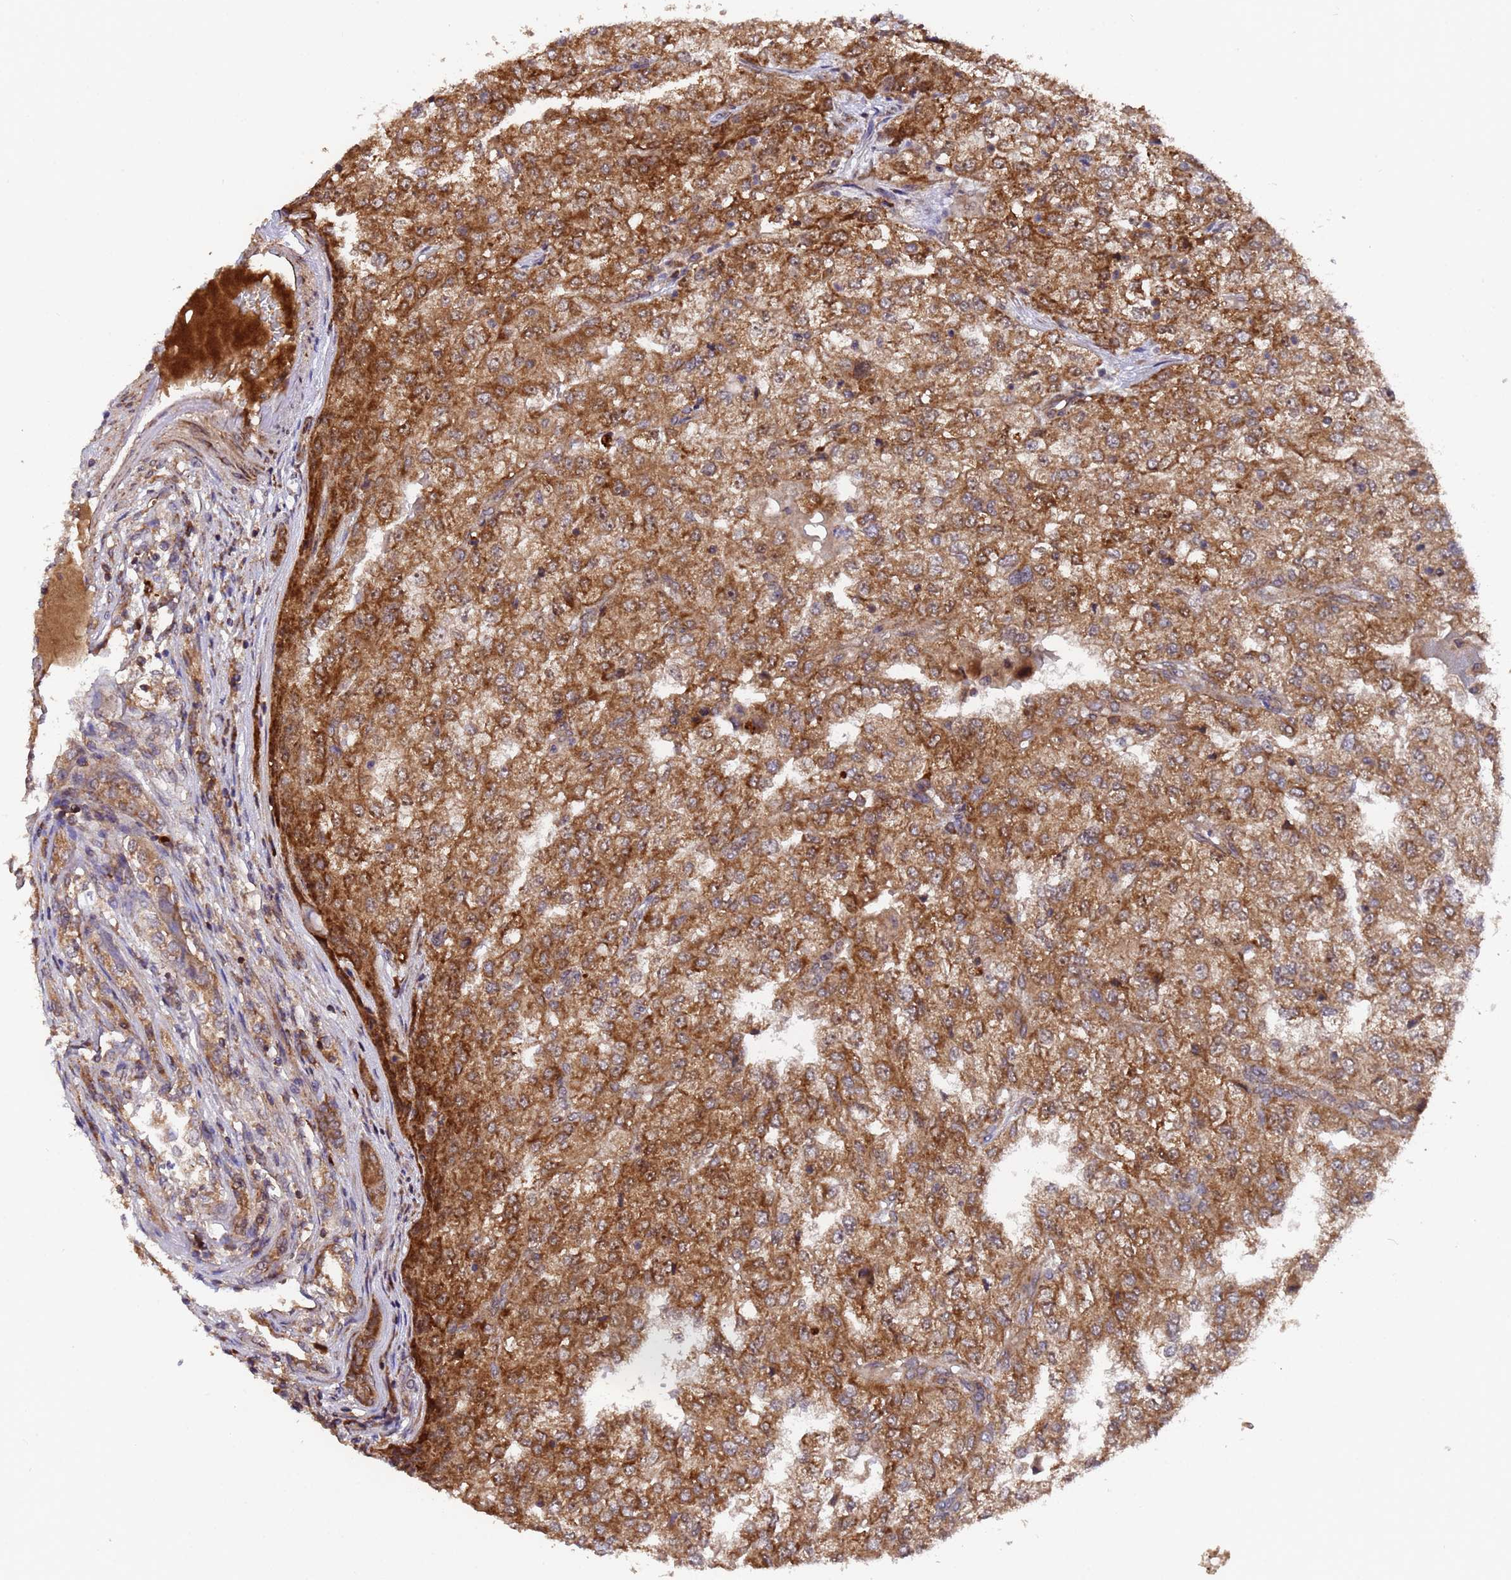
{"staining": {"intensity": "strong", "quantity": ">75%", "location": "cytoplasmic/membranous"}, "tissue": "renal cancer", "cell_type": "Tumor cells", "image_type": "cancer", "snomed": [{"axis": "morphology", "description": "Adenocarcinoma, NOS"}, {"axis": "topography", "description": "Kidney"}], "caption": "Renal cancer stained with DAB IHC demonstrates high levels of strong cytoplasmic/membranous expression in approximately >75% of tumor cells.", "gene": "TSR3", "patient": {"sex": "female", "age": 54}}